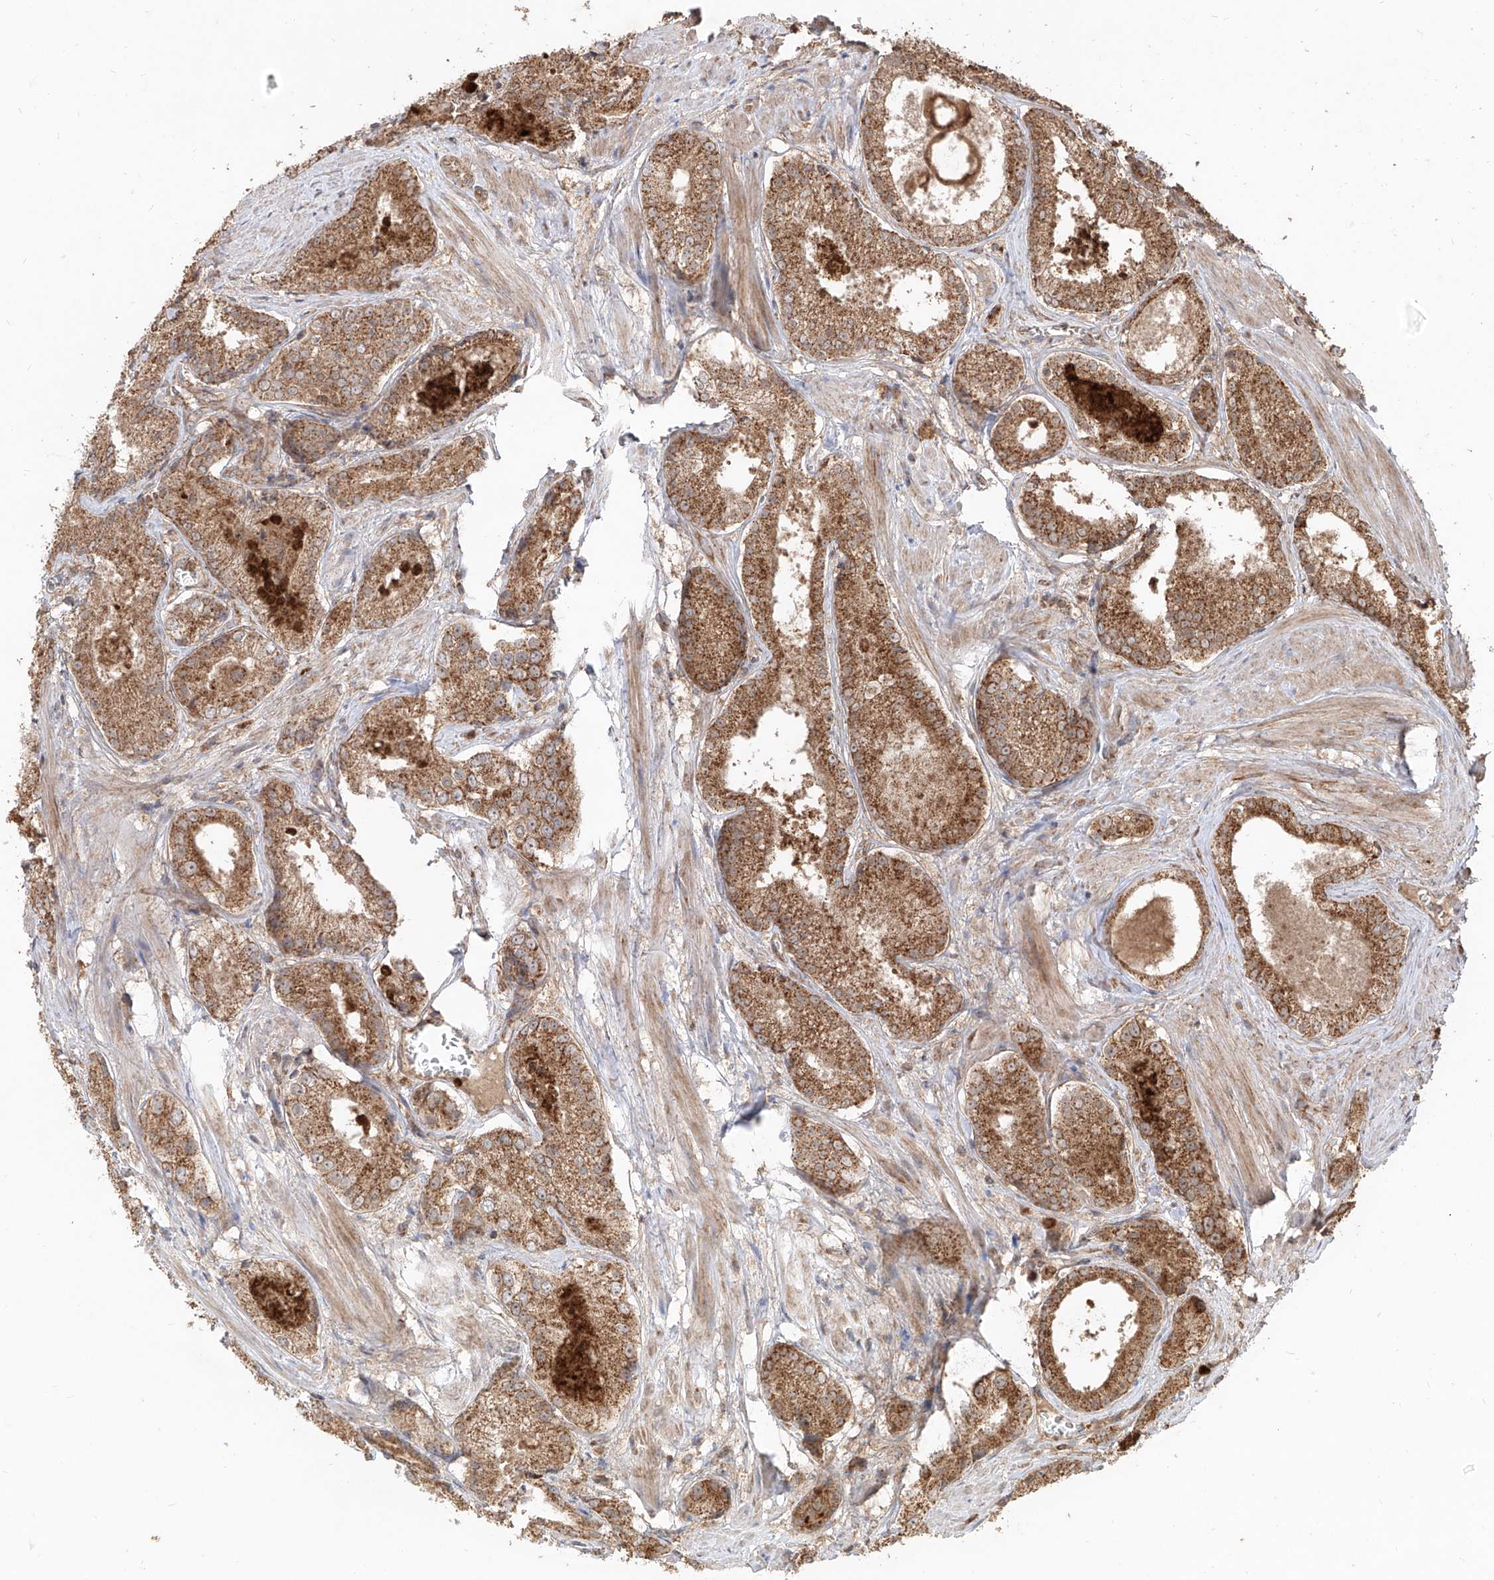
{"staining": {"intensity": "moderate", "quantity": ">75%", "location": "cytoplasmic/membranous"}, "tissue": "prostate cancer", "cell_type": "Tumor cells", "image_type": "cancer", "snomed": [{"axis": "morphology", "description": "Adenocarcinoma, Low grade"}, {"axis": "topography", "description": "Prostate"}], "caption": "IHC histopathology image of neoplastic tissue: human prostate adenocarcinoma (low-grade) stained using immunohistochemistry (IHC) exhibits medium levels of moderate protein expression localized specifically in the cytoplasmic/membranous of tumor cells, appearing as a cytoplasmic/membranous brown color.", "gene": "AIM2", "patient": {"sex": "male", "age": 54}}